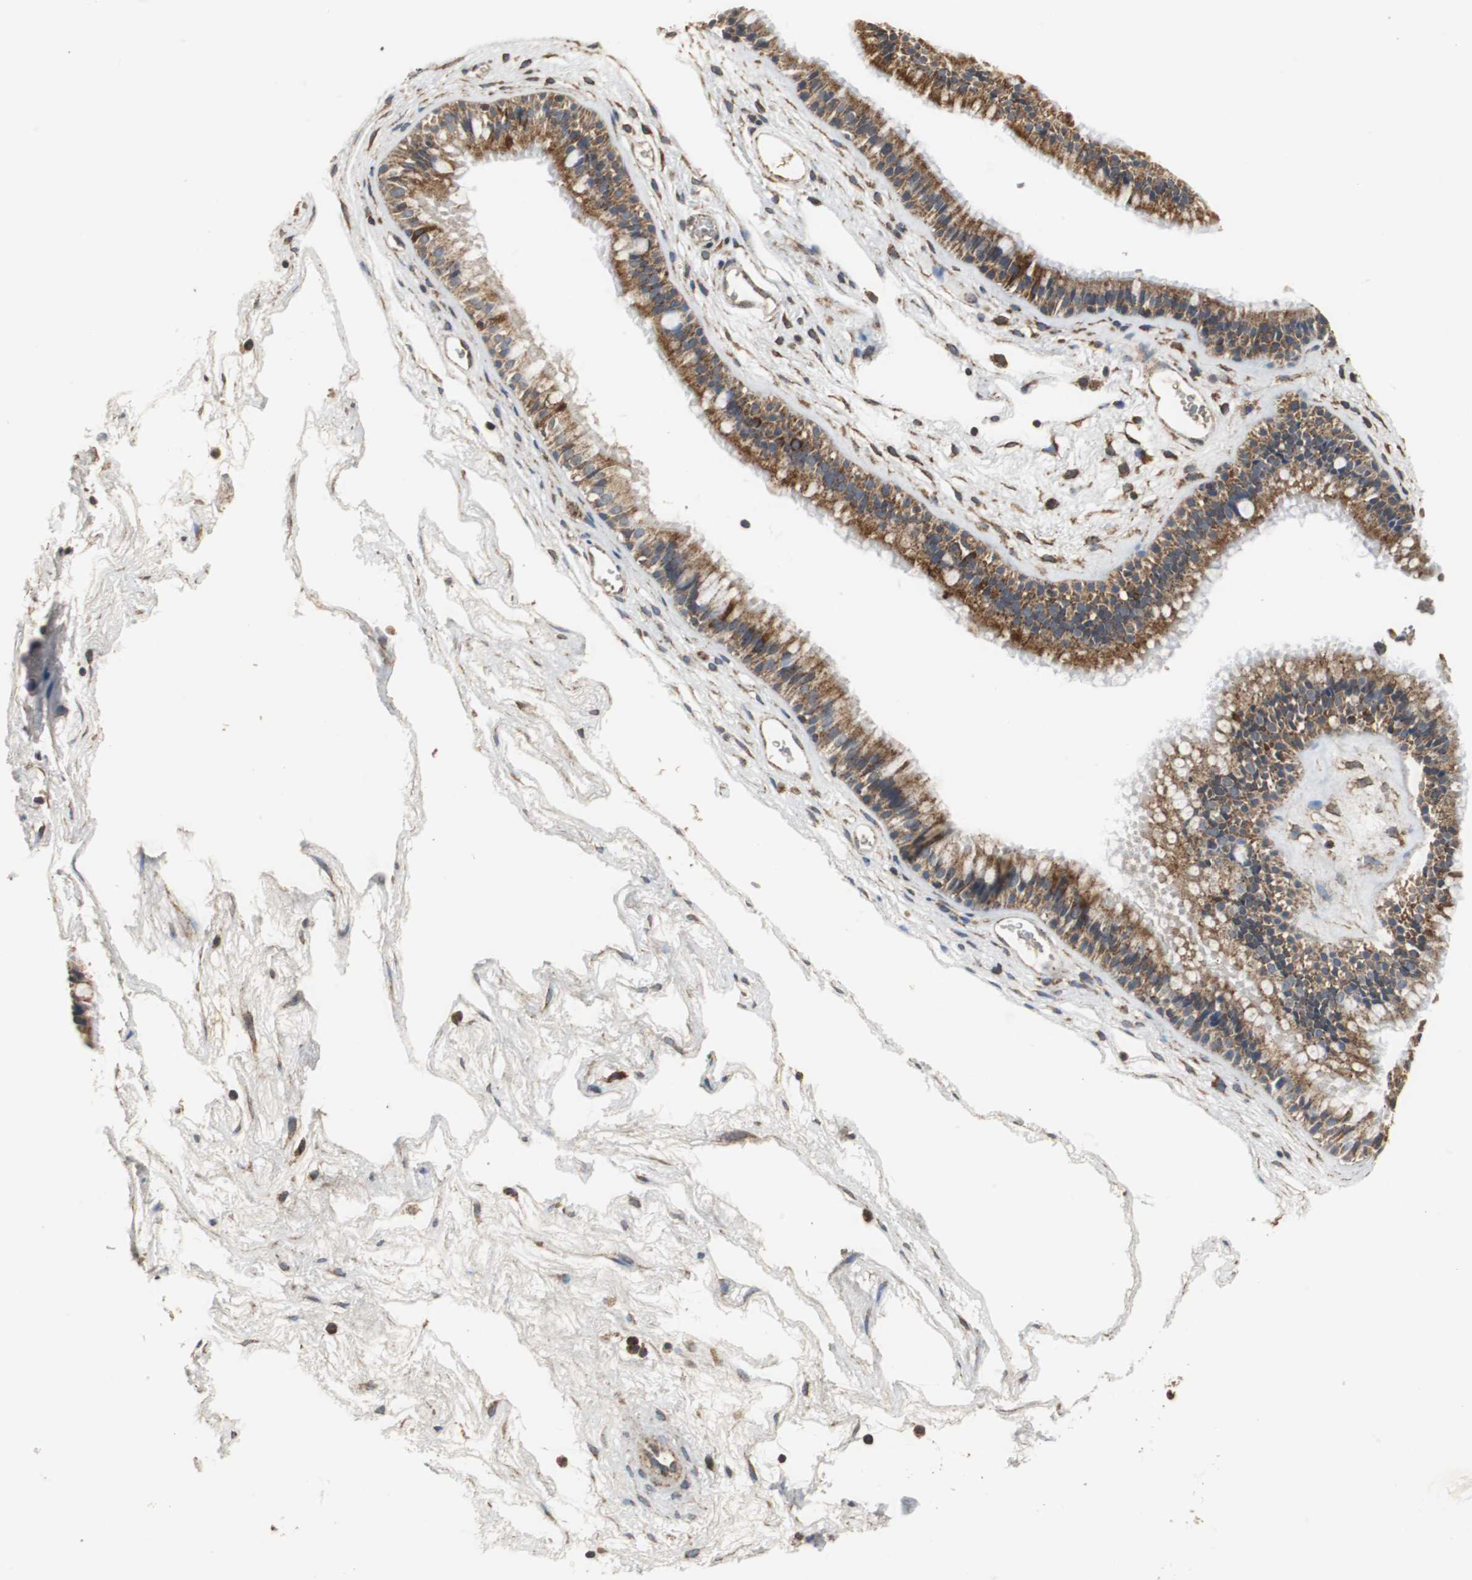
{"staining": {"intensity": "moderate", "quantity": ">75%", "location": "cytoplasmic/membranous"}, "tissue": "nasopharynx", "cell_type": "Respiratory epithelial cells", "image_type": "normal", "snomed": [{"axis": "morphology", "description": "Normal tissue, NOS"}, {"axis": "morphology", "description": "Inflammation, NOS"}, {"axis": "topography", "description": "Nasopharynx"}], "caption": "DAB (3,3'-diaminobenzidine) immunohistochemical staining of unremarkable nasopharynx displays moderate cytoplasmic/membranous protein expression in about >75% of respiratory epithelial cells. (brown staining indicates protein expression, while blue staining denotes nuclei).", "gene": "NNT", "patient": {"sex": "male", "age": 48}}